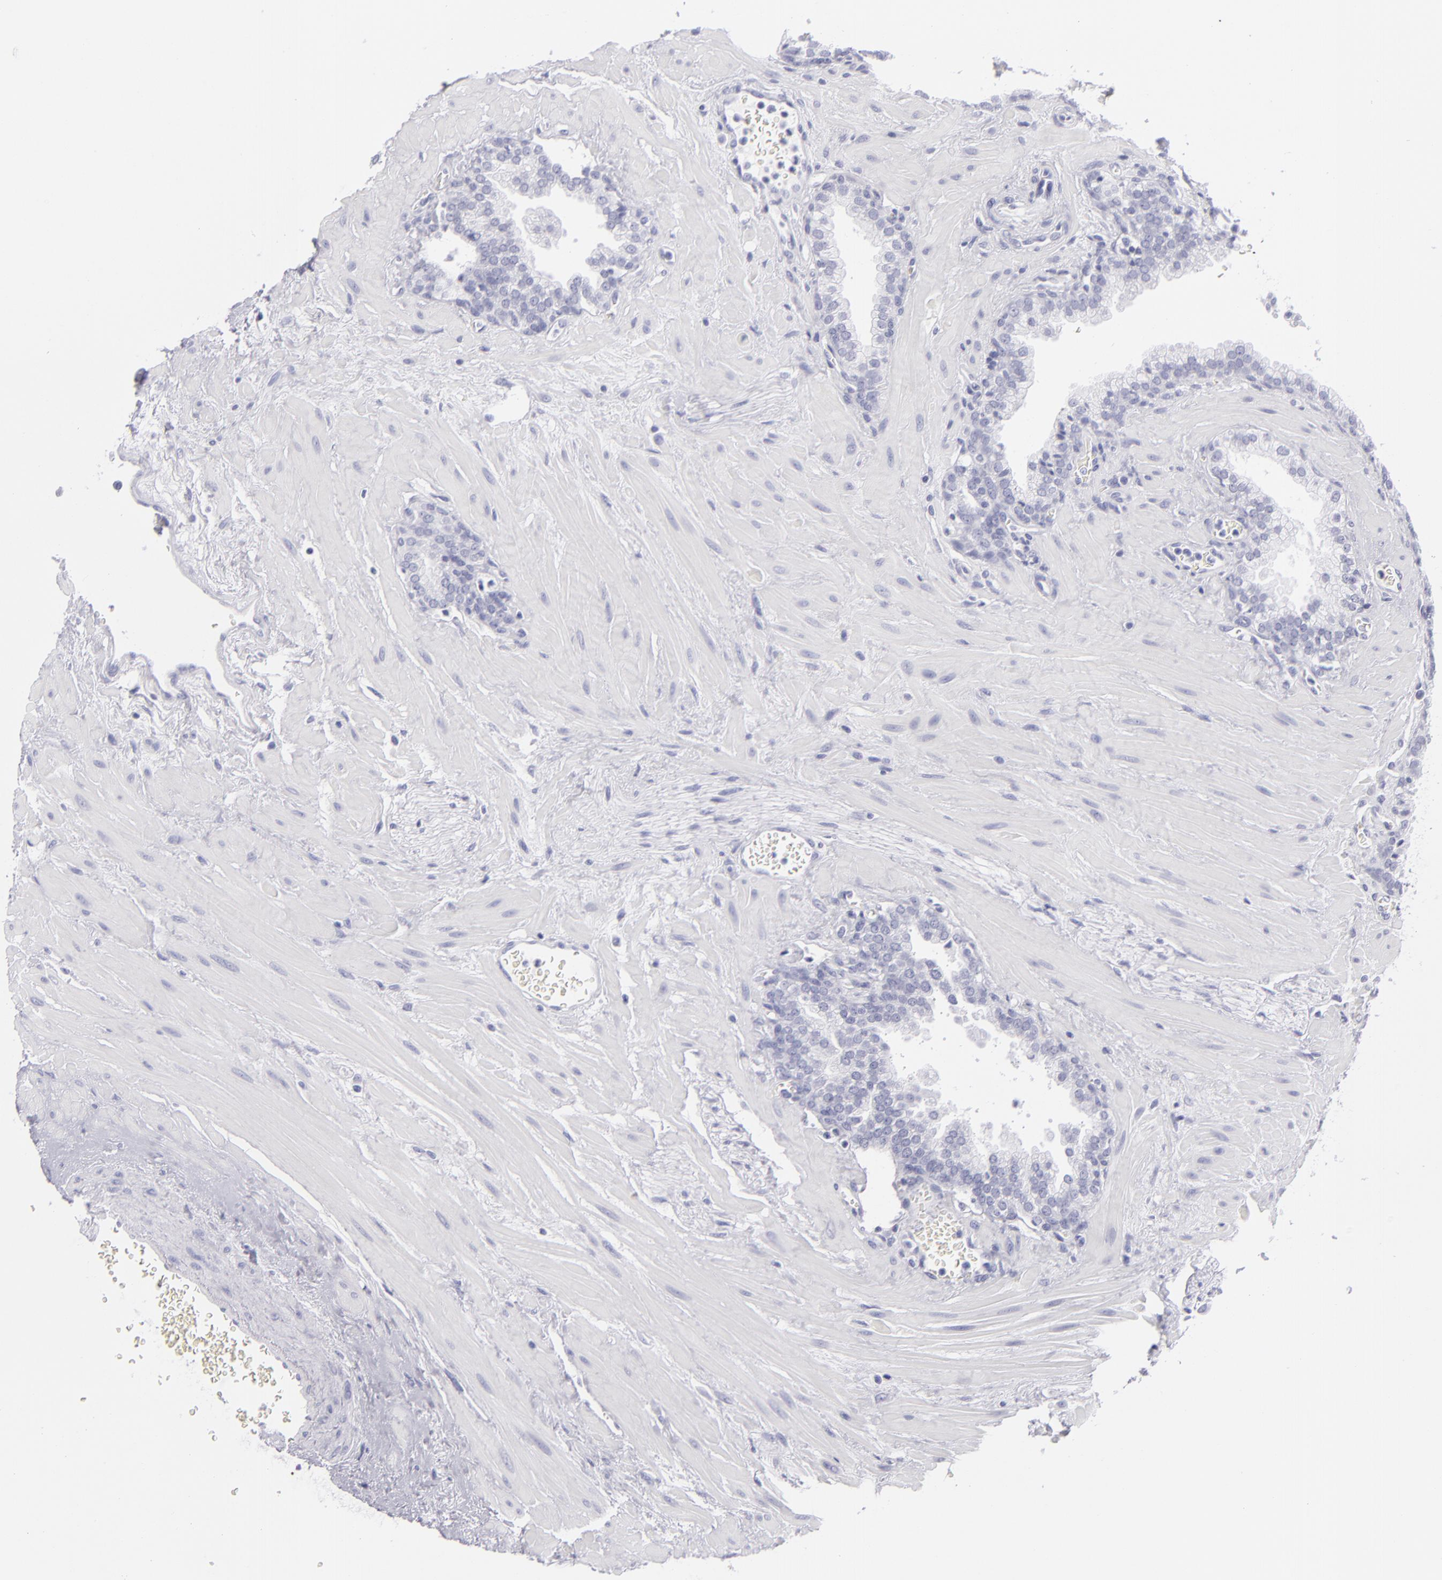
{"staining": {"intensity": "negative", "quantity": "none", "location": "none"}, "tissue": "prostate", "cell_type": "Glandular cells", "image_type": "normal", "snomed": [{"axis": "morphology", "description": "Normal tissue, NOS"}, {"axis": "topography", "description": "Prostate"}], "caption": "Normal prostate was stained to show a protein in brown. There is no significant staining in glandular cells.", "gene": "VIL1", "patient": {"sex": "male", "age": 60}}